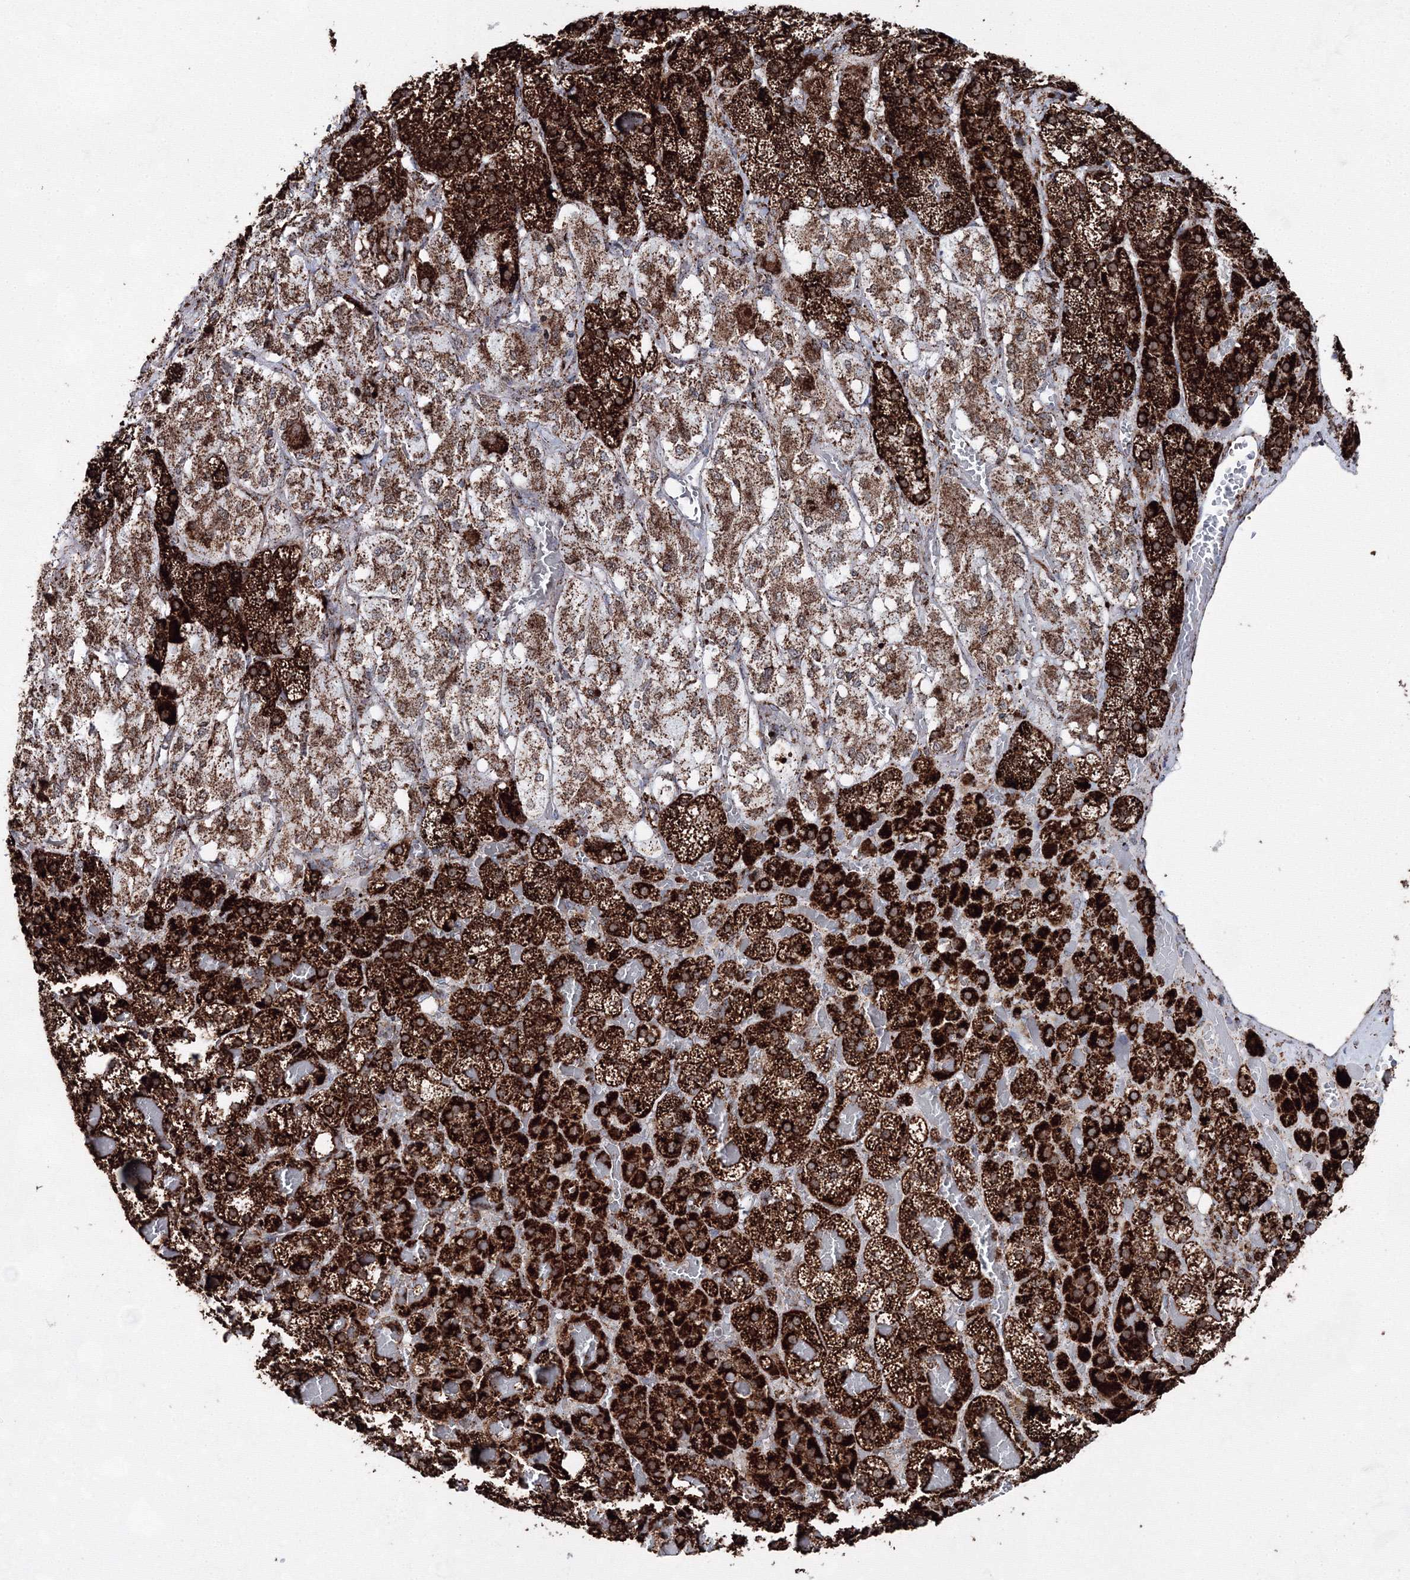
{"staining": {"intensity": "strong", "quantity": ">75%", "location": "cytoplasmic/membranous"}, "tissue": "adrenal gland", "cell_type": "Glandular cells", "image_type": "normal", "snomed": [{"axis": "morphology", "description": "Normal tissue, NOS"}, {"axis": "topography", "description": "Adrenal gland"}], "caption": "Strong cytoplasmic/membranous expression is appreciated in approximately >75% of glandular cells in normal adrenal gland. (Brightfield microscopy of DAB IHC at high magnification).", "gene": "HADHB", "patient": {"sex": "female", "age": 59}}